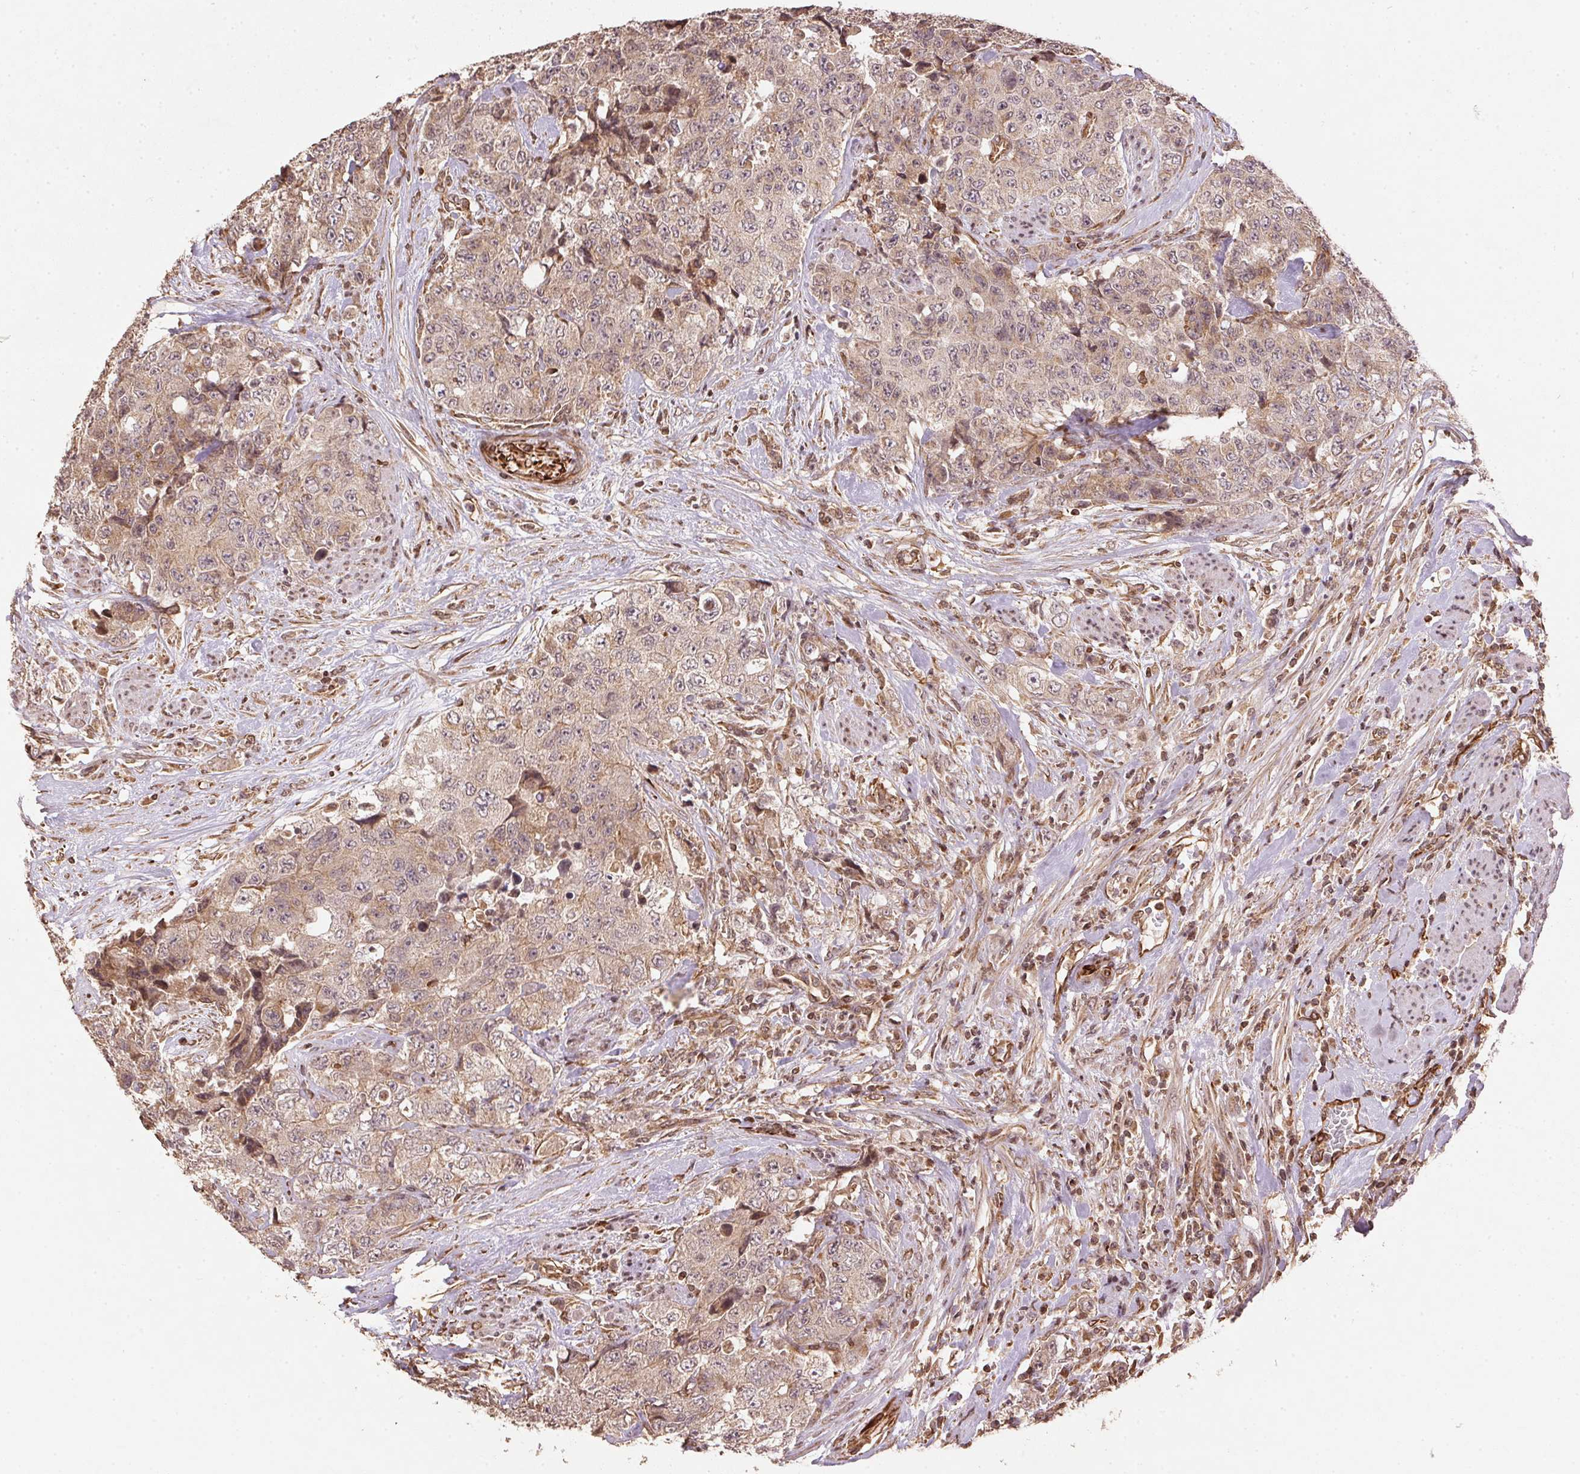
{"staining": {"intensity": "weak", "quantity": ">75%", "location": "cytoplasmic/membranous"}, "tissue": "urothelial cancer", "cell_type": "Tumor cells", "image_type": "cancer", "snomed": [{"axis": "morphology", "description": "Urothelial carcinoma, High grade"}, {"axis": "topography", "description": "Urinary bladder"}], "caption": "Immunohistochemistry (DAB) staining of high-grade urothelial carcinoma shows weak cytoplasmic/membranous protein expression in approximately >75% of tumor cells. Nuclei are stained in blue.", "gene": "SPRED2", "patient": {"sex": "female", "age": 78}}